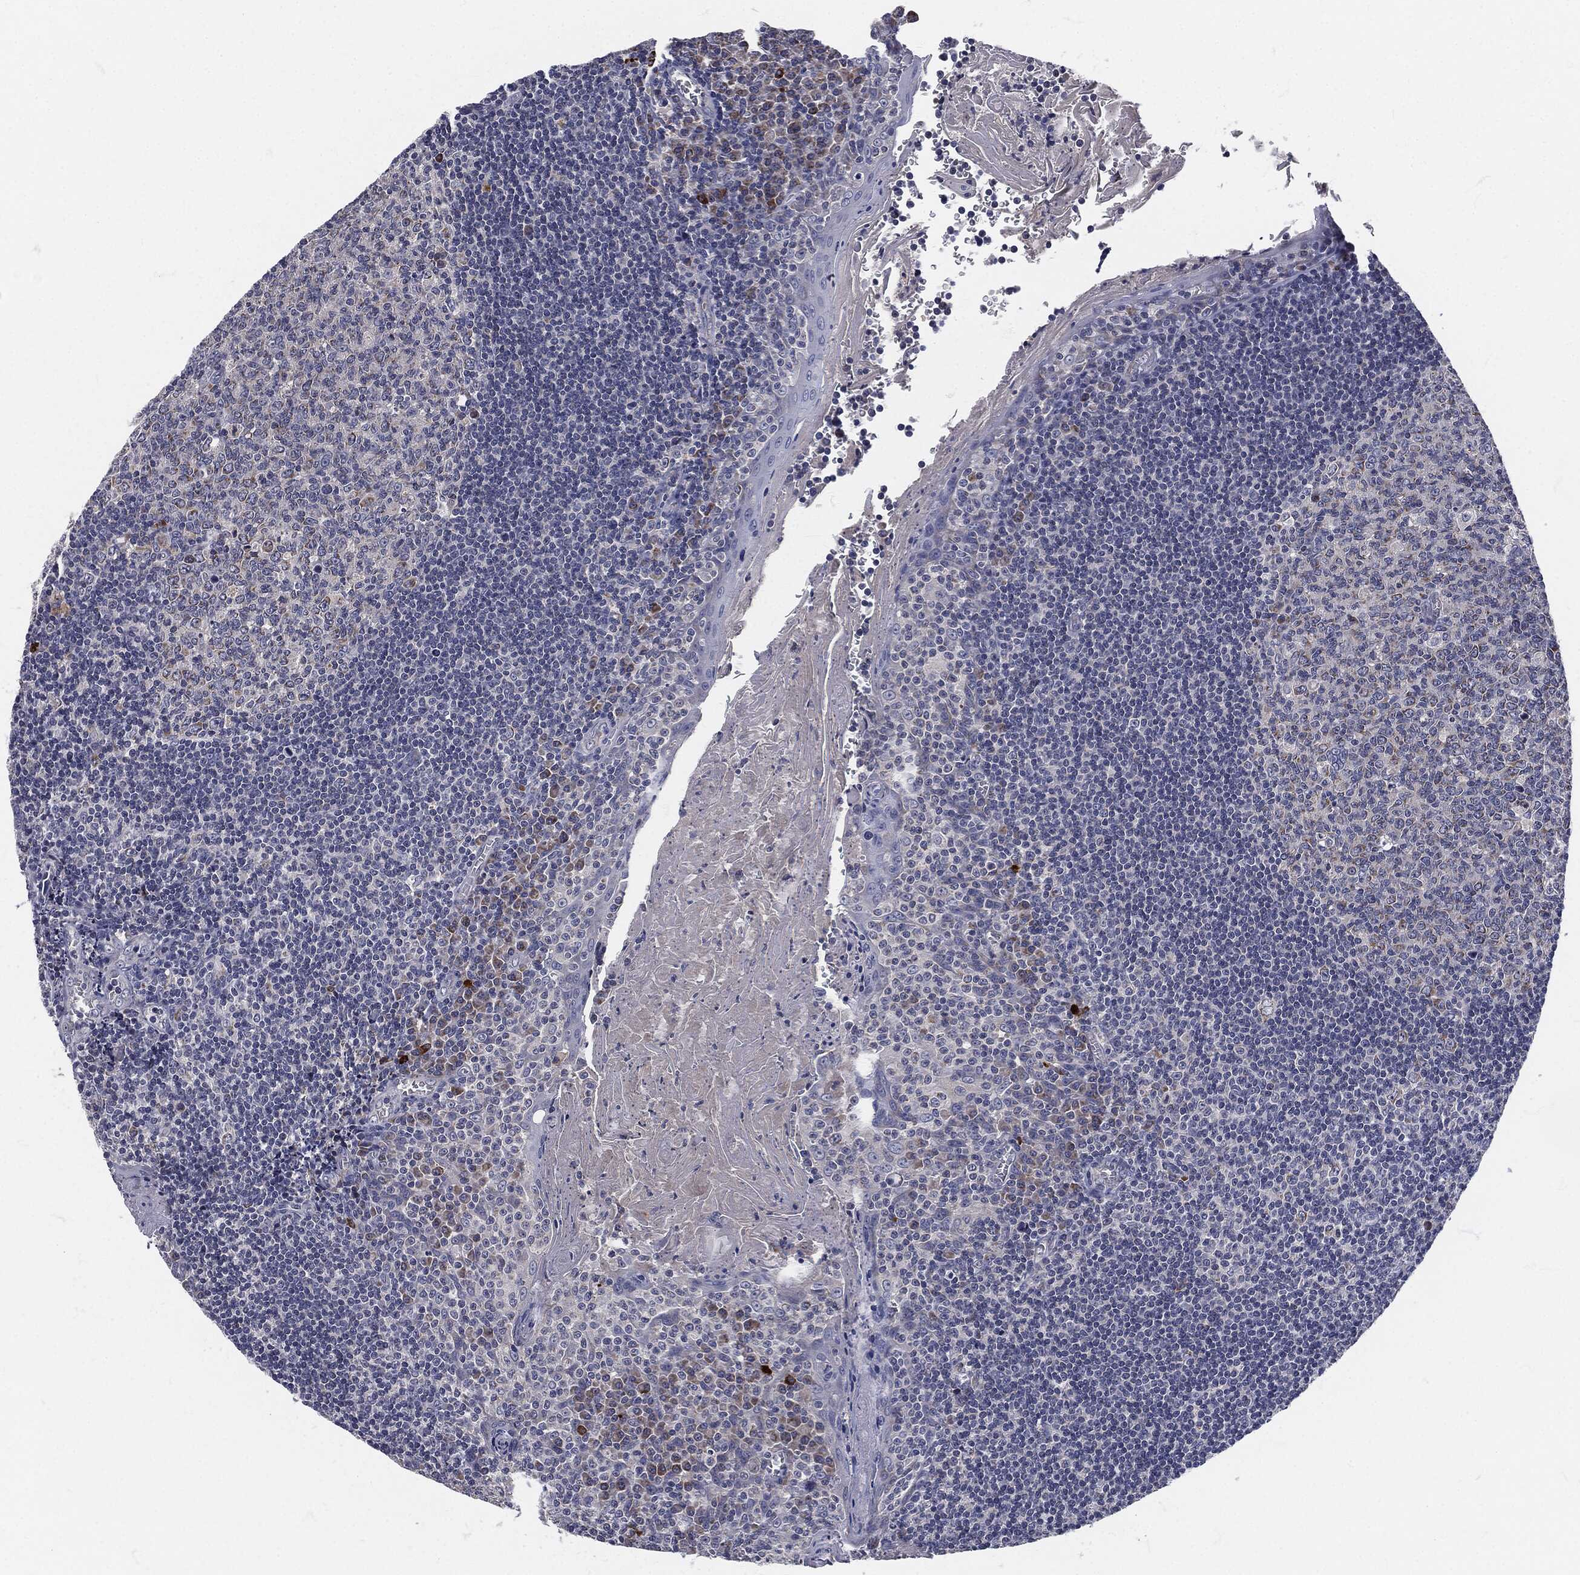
{"staining": {"intensity": "moderate", "quantity": "<25%", "location": "cytoplasmic/membranous"}, "tissue": "tonsil", "cell_type": "Germinal center cells", "image_type": "normal", "snomed": [{"axis": "morphology", "description": "Normal tissue, NOS"}, {"axis": "morphology", "description": "Inflammation, NOS"}, {"axis": "topography", "description": "Tonsil"}], "caption": "Tonsil stained with immunohistochemistry (IHC) demonstrates moderate cytoplasmic/membranous positivity in about <25% of germinal center cells.", "gene": "SIGLEC9", "patient": {"sex": "female", "age": 31}}